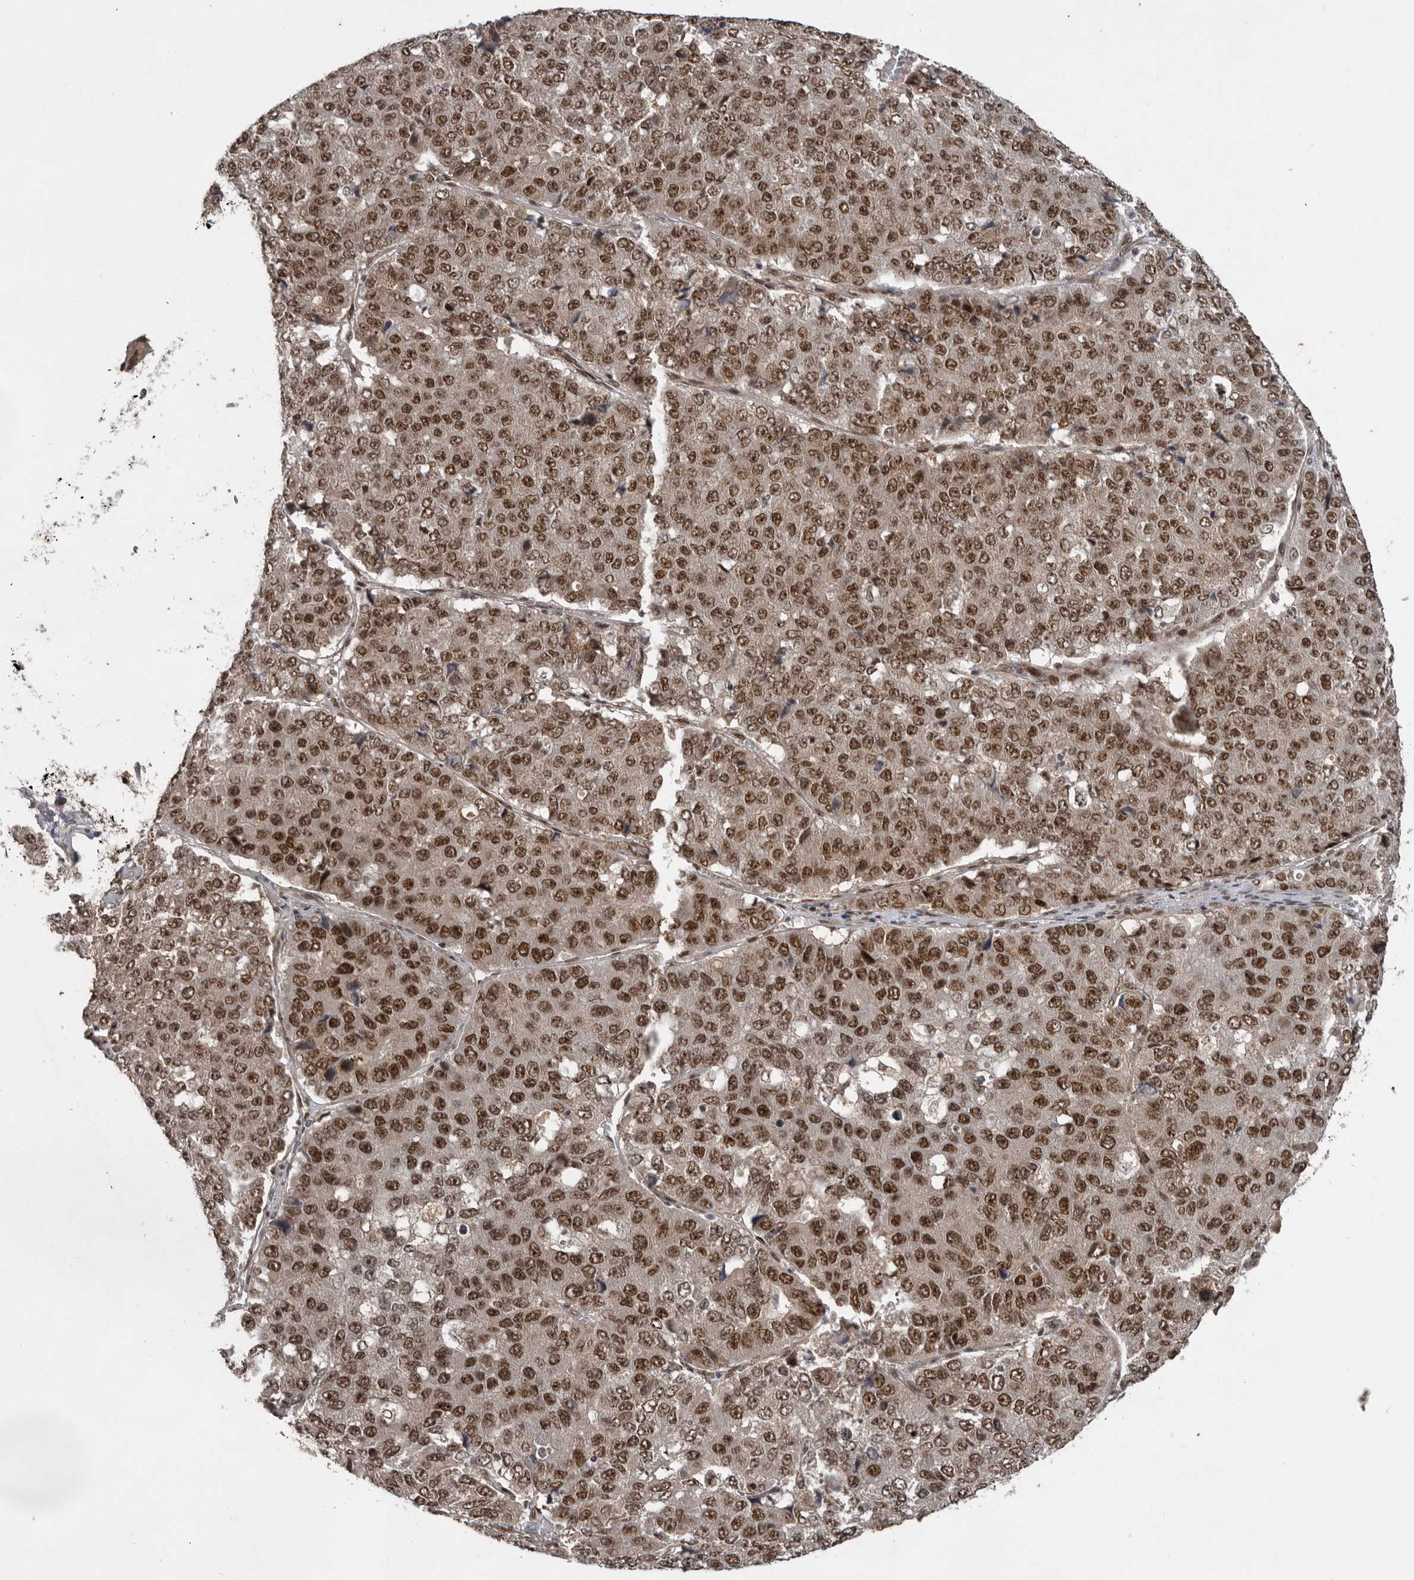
{"staining": {"intensity": "strong", "quantity": "25%-75%", "location": "nuclear"}, "tissue": "pancreatic cancer", "cell_type": "Tumor cells", "image_type": "cancer", "snomed": [{"axis": "morphology", "description": "Adenocarcinoma, NOS"}, {"axis": "topography", "description": "Pancreas"}], "caption": "A micrograph of human pancreatic cancer stained for a protein displays strong nuclear brown staining in tumor cells.", "gene": "CDC27", "patient": {"sex": "male", "age": 50}}